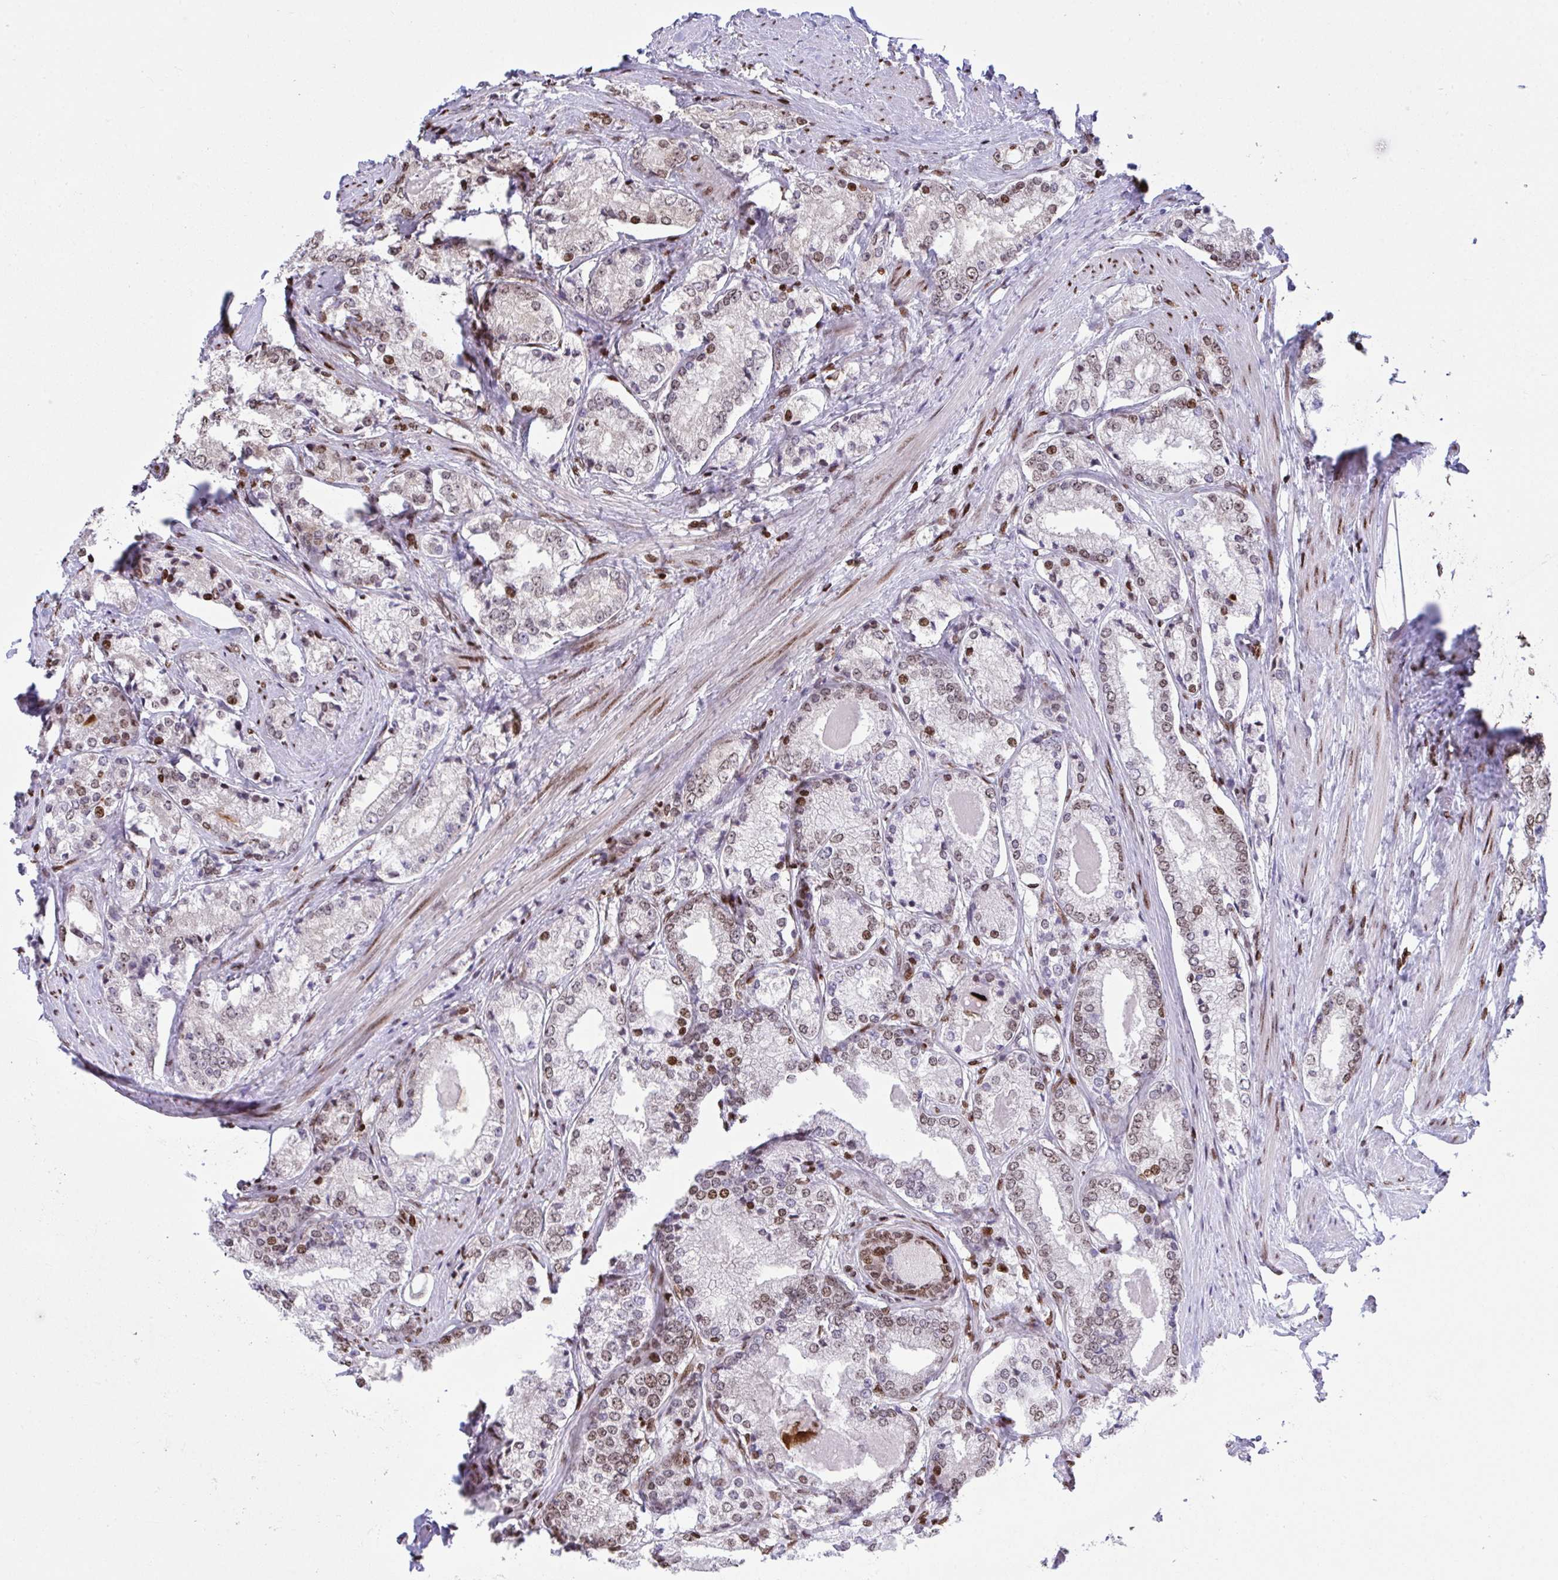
{"staining": {"intensity": "moderate", "quantity": ">75%", "location": "nuclear"}, "tissue": "prostate cancer", "cell_type": "Tumor cells", "image_type": "cancer", "snomed": [{"axis": "morphology", "description": "Adenocarcinoma, NOS"}, {"axis": "morphology", "description": "Adenocarcinoma, Low grade"}, {"axis": "topography", "description": "Prostate"}], "caption": "Immunohistochemistry (DAB) staining of human prostate cancer exhibits moderate nuclear protein expression in approximately >75% of tumor cells.", "gene": "RAPGEF5", "patient": {"sex": "male", "age": 68}}